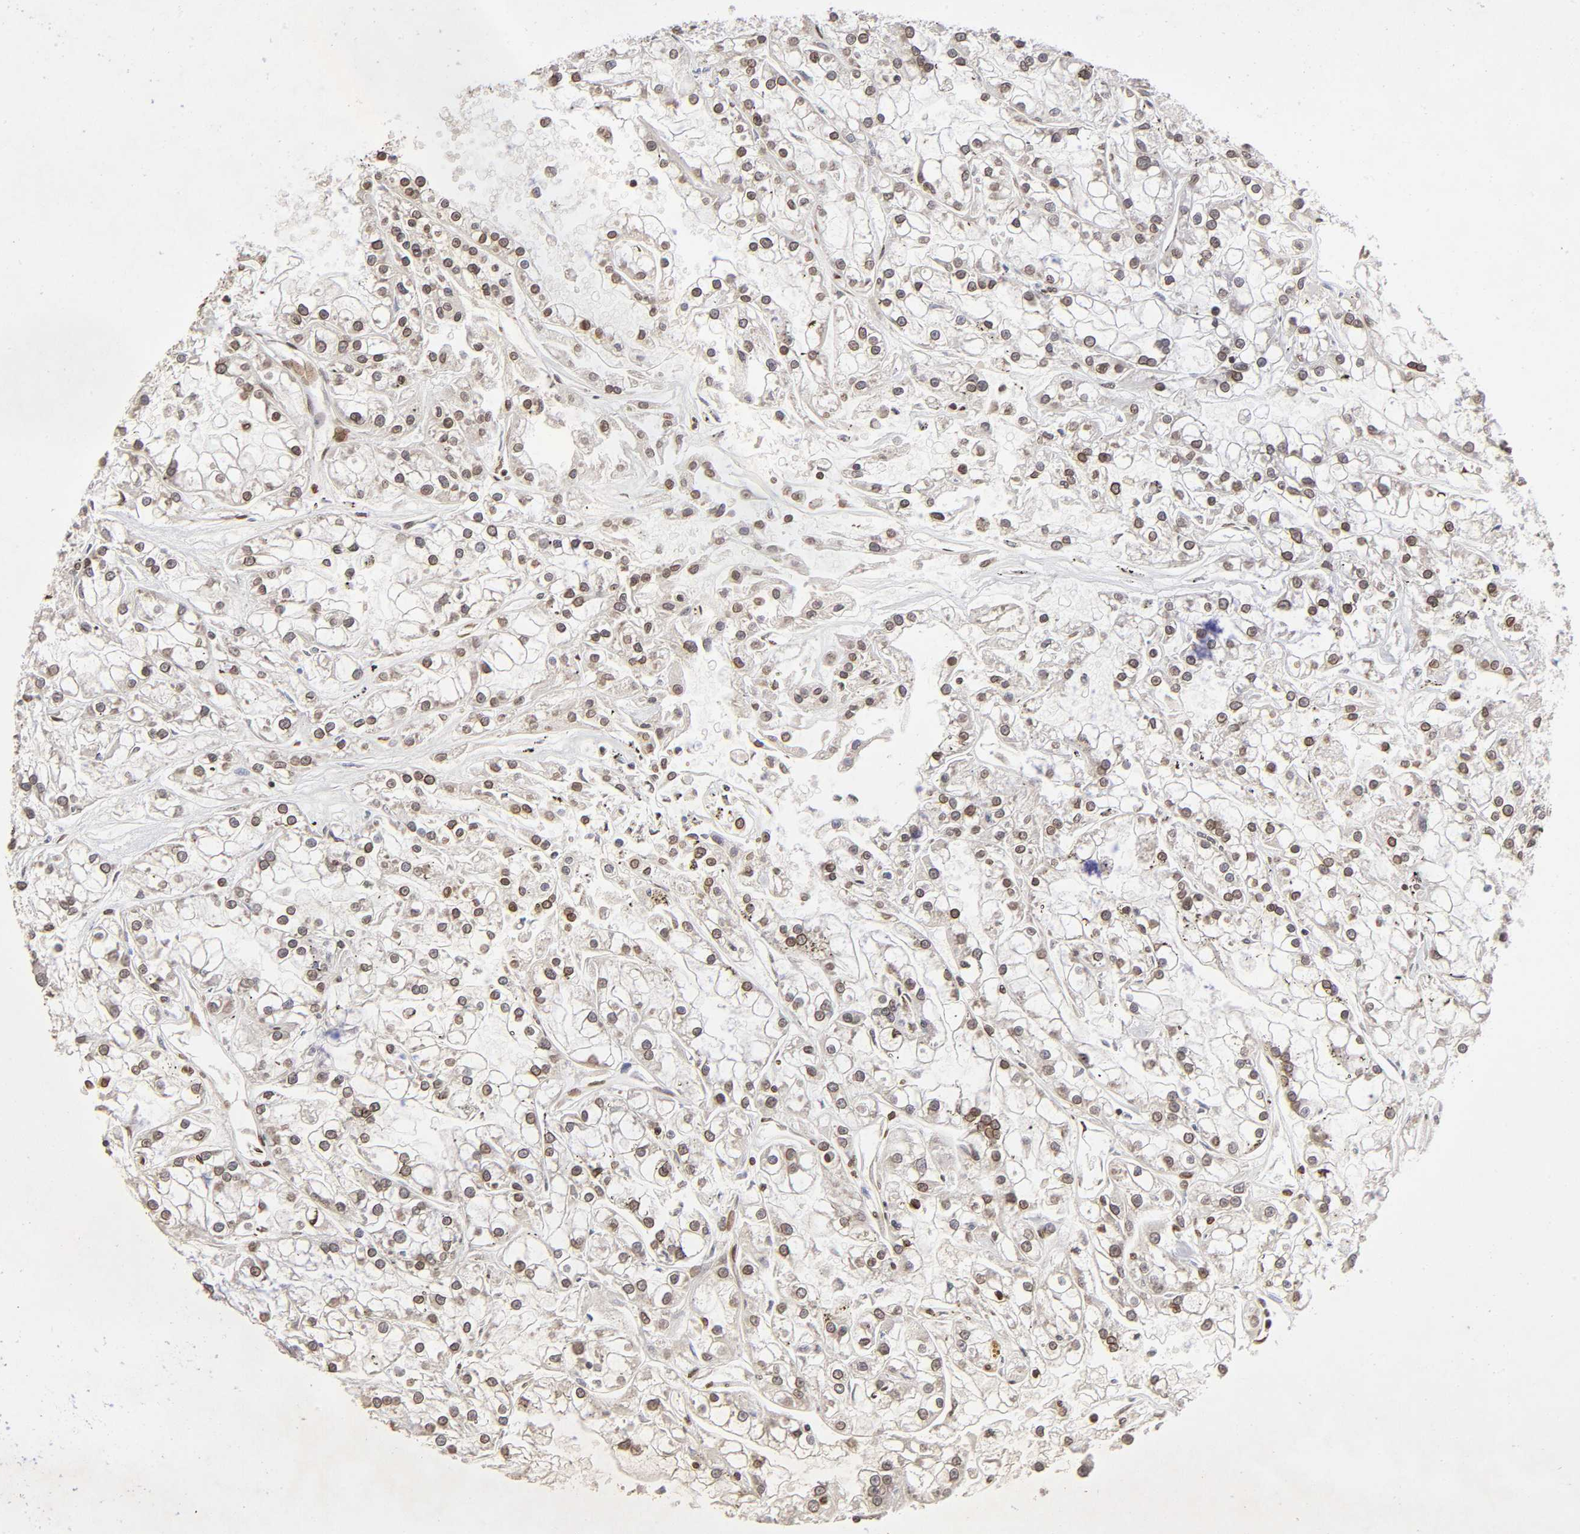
{"staining": {"intensity": "weak", "quantity": "<25%", "location": "nuclear"}, "tissue": "renal cancer", "cell_type": "Tumor cells", "image_type": "cancer", "snomed": [{"axis": "morphology", "description": "Adenocarcinoma, NOS"}, {"axis": "topography", "description": "Kidney"}], "caption": "Immunohistochemical staining of renal cancer demonstrates no significant positivity in tumor cells. (Brightfield microscopy of DAB (3,3'-diaminobenzidine) immunohistochemistry (IHC) at high magnification).", "gene": "MLLT6", "patient": {"sex": "female", "age": 52}}